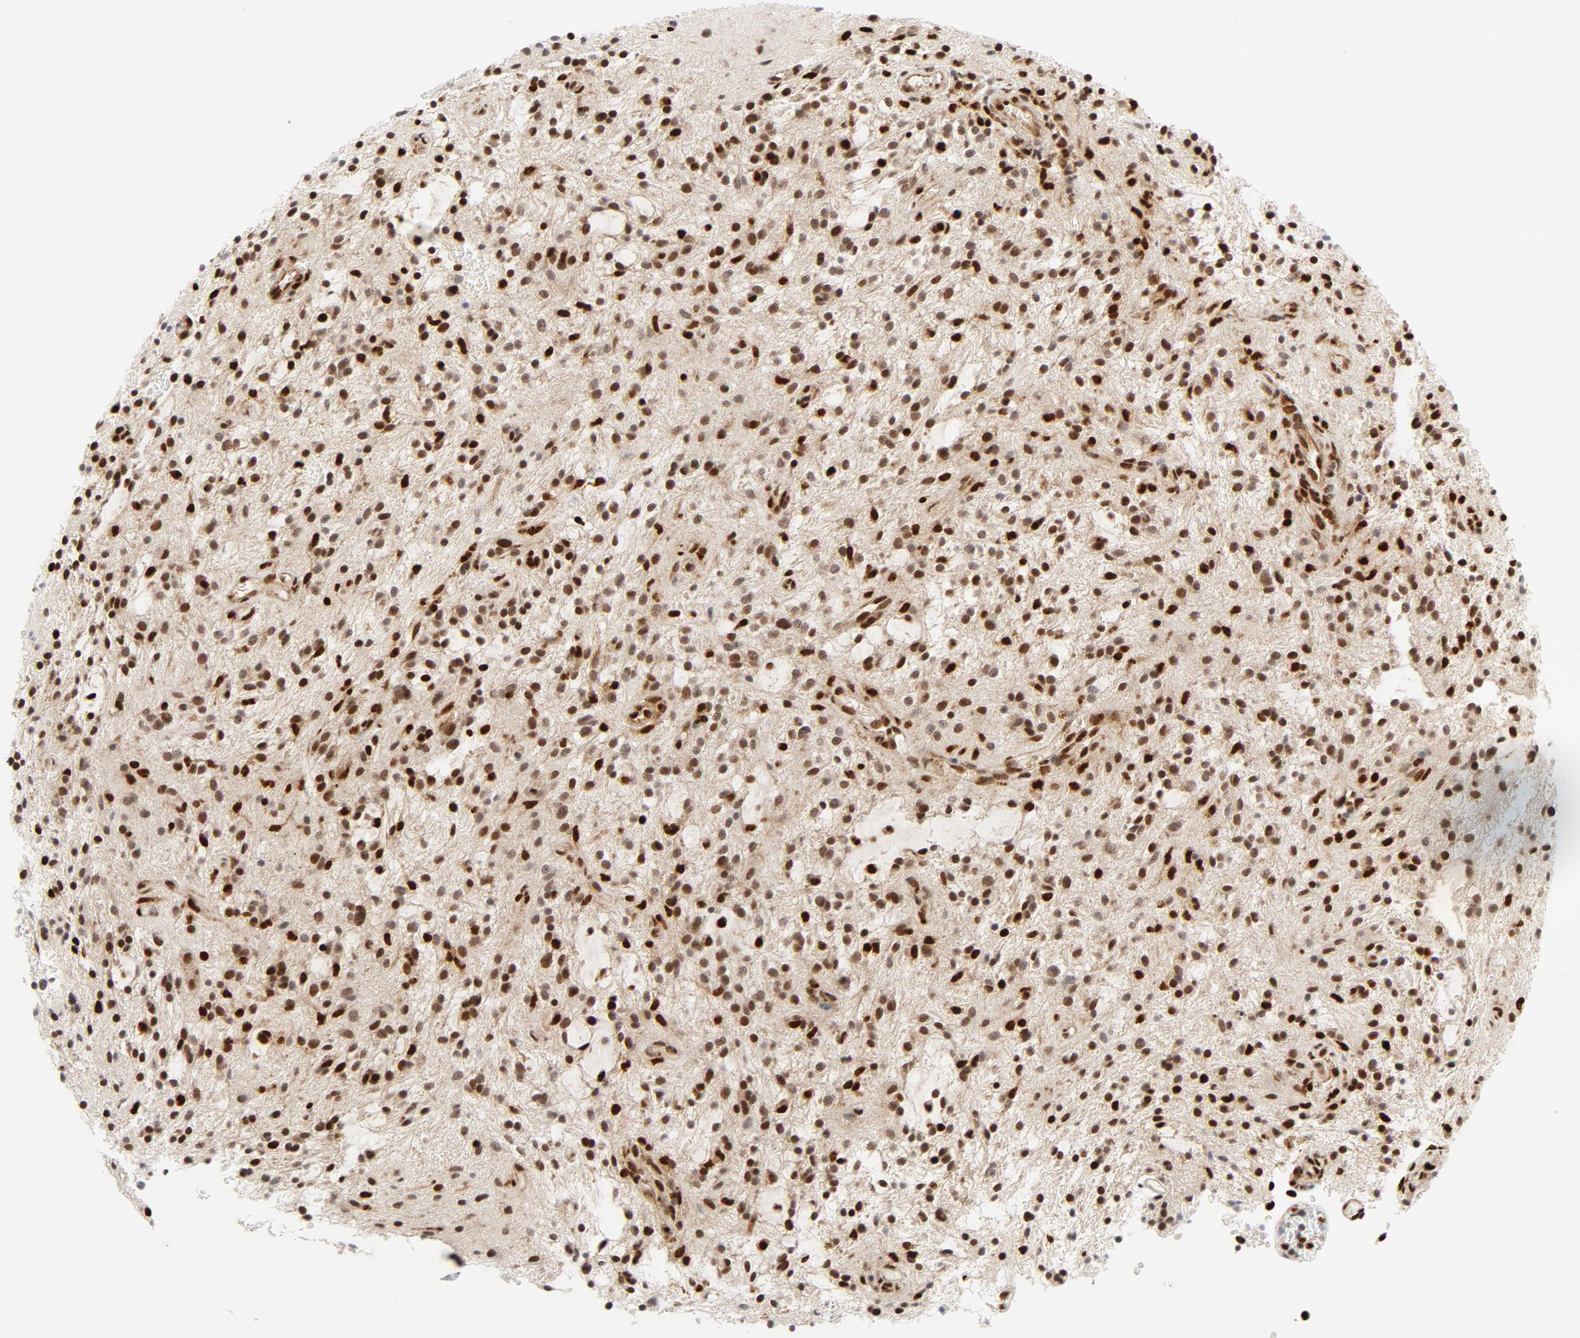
{"staining": {"intensity": "strong", "quantity": "25%-75%", "location": "nuclear"}, "tissue": "glioma", "cell_type": "Tumor cells", "image_type": "cancer", "snomed": [{"axis": "morphology", "description": "Glioma, malignant, NOS"}, {"axis": "topography", "description": "Cerebellum"}], "caption": "Immunohistochemistry (IHC) of glioma (malignant) reveals high levels of strong nuclear expression in about 25%-75% of tumor cells.", "gene": "MEF2A", "patient": {"sex": "female", "age": 10}}